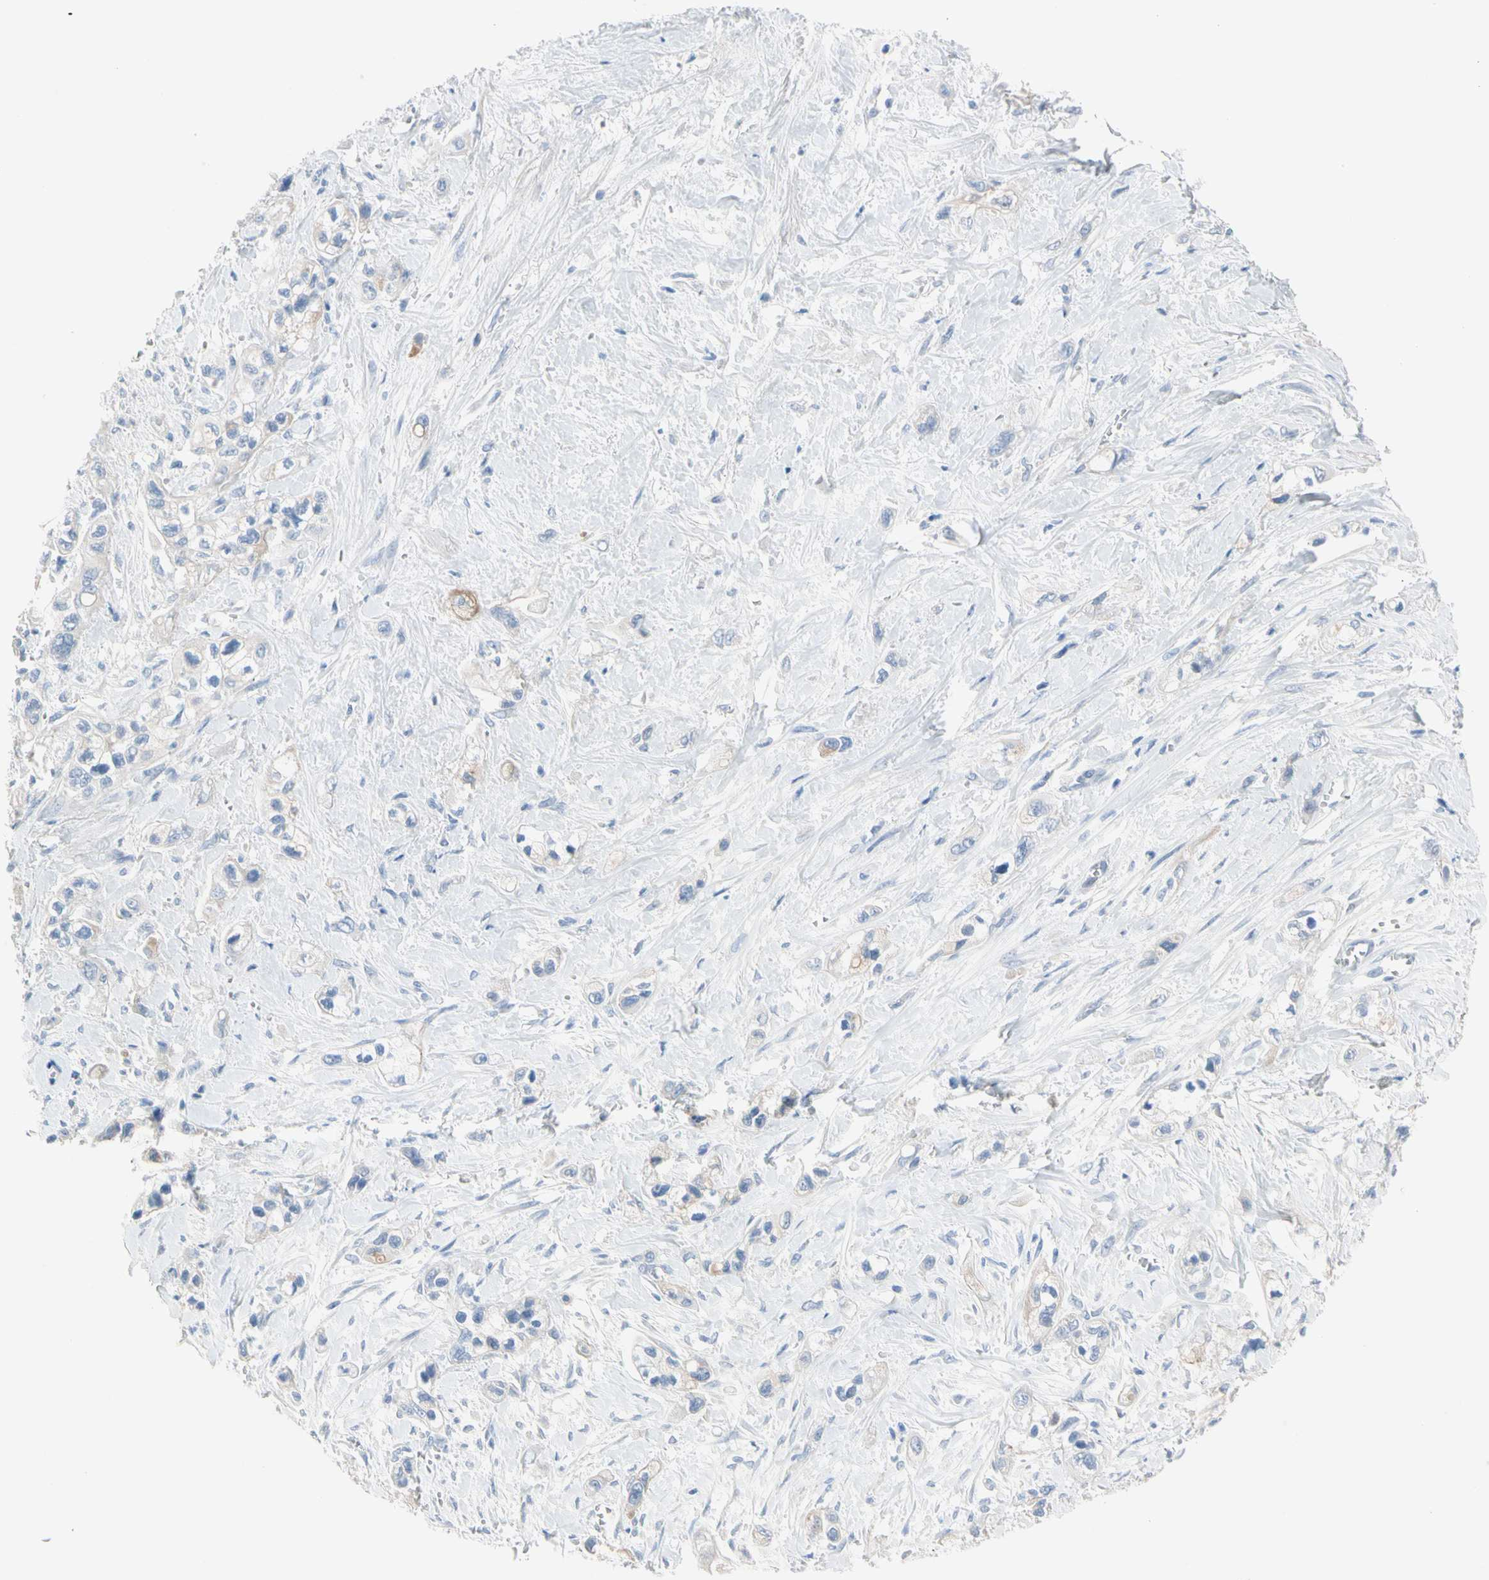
{"staining": {"intensity": "negative", "quantity": "none", "location": "none"}, "tissue": "pancreatic cancer", "cell_type": "Tumor cells", "image_type": "cancer", "snomed": [{"axis": "morphology", "description": "Adenocarcinoma, NOS"}, {"axis": "topography", "description": "Pancreas"}], "caption": "Immunohistochemistry micrograph of human pancreatic cancer (adenocarcinoma) stained for a protein (brown), which shows no expression in tumor cells.", "gene": "MARK1", "patient": {"sex": "male", "age": 74}}